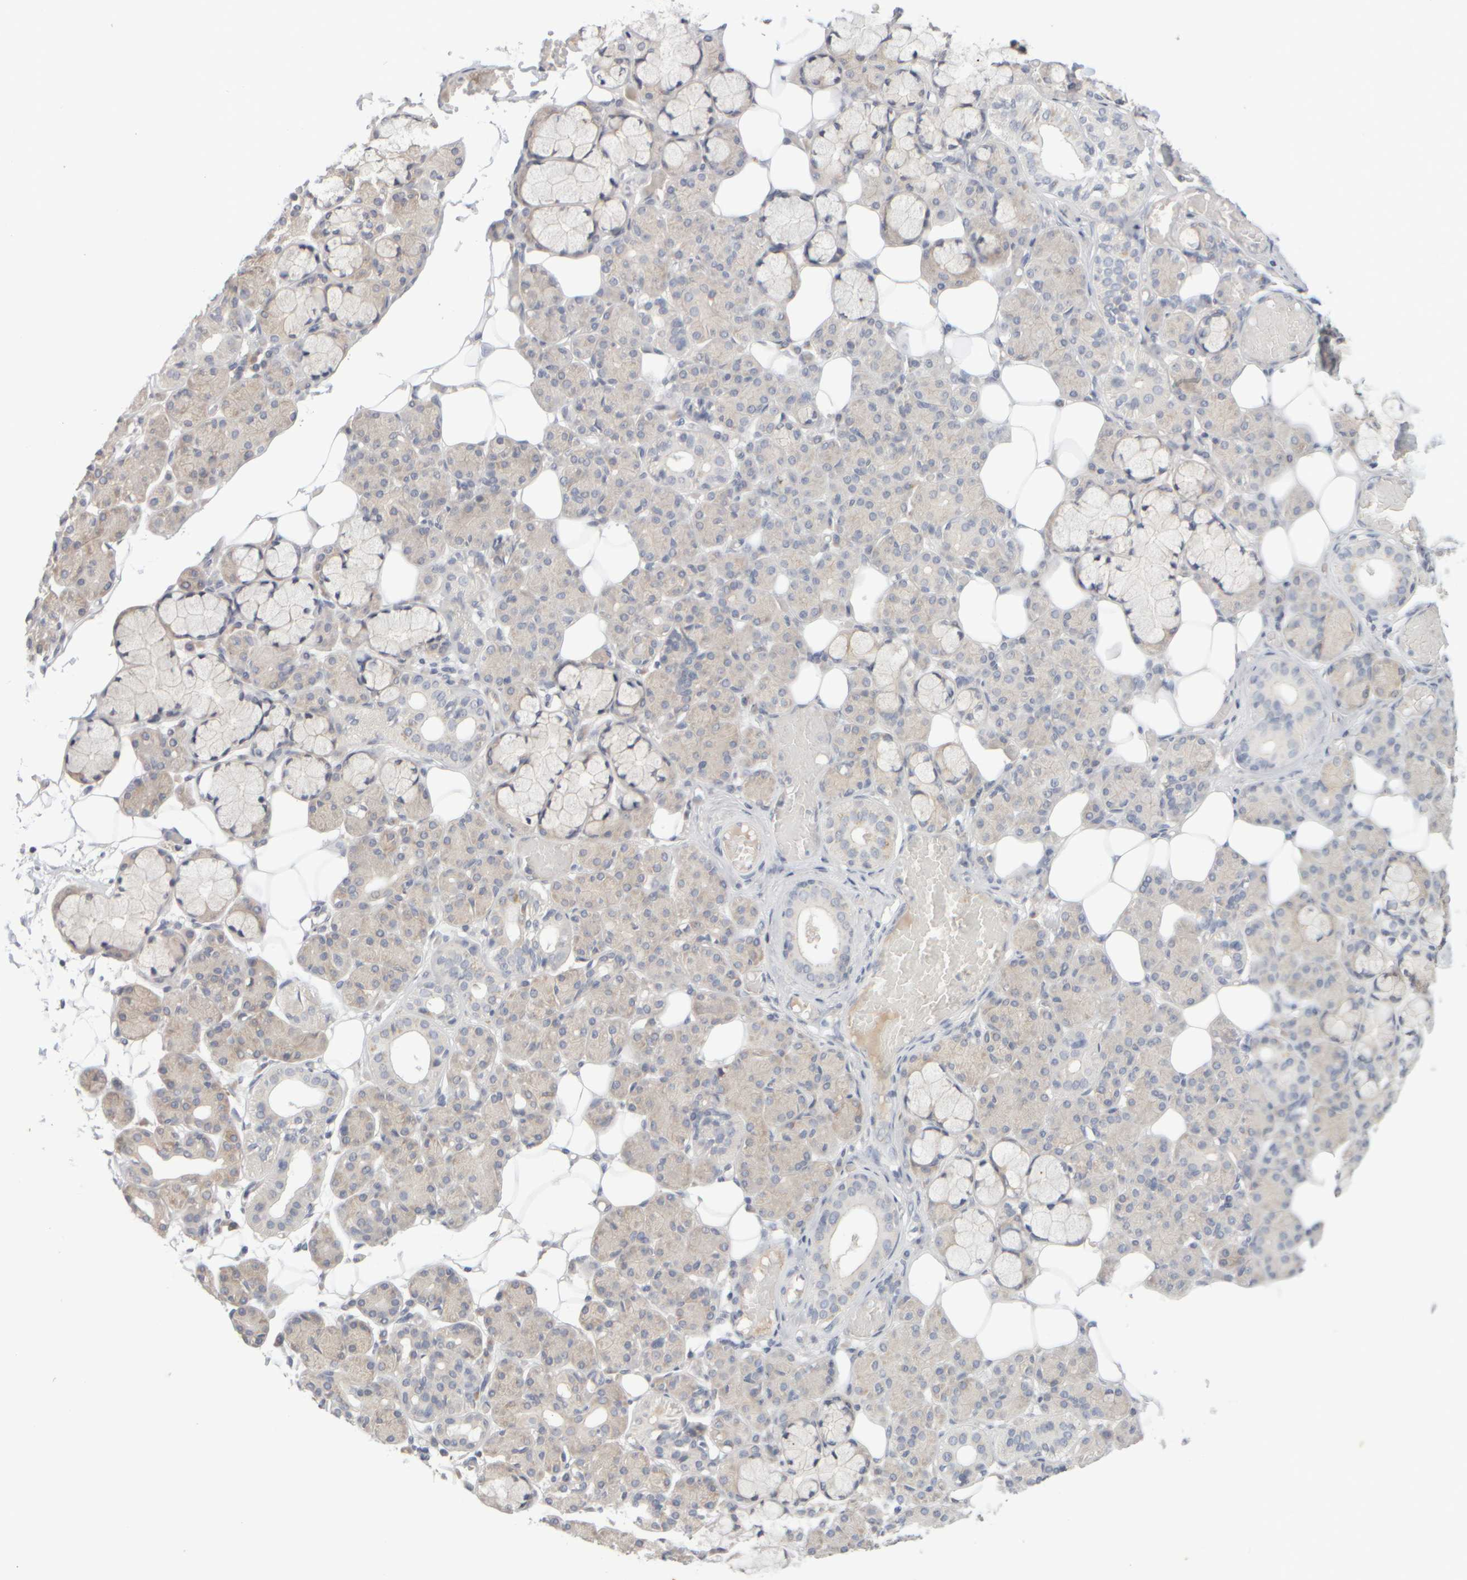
{"staining": {"intensity": "weak", "quantity": "<25%", "location": "cytoplasmic/membranous"}, "tissue": "salivary gland", "cell_type": "Glandular cells", "image_type": "normal", "snomed": [{"axis": "morphology", "description": "Normal tissue, NOS"}, {"axis": "topography", "description": "Salivary gland"}], "caption": "Glandular cells show no significant expression in unremarkable salivary gland. The staining is performed using DAB brown chromogen with nuclei counter-stained in using hematoxylin.", "gene": "GOPC", "patient": {"sex": "male", "age": 63}}